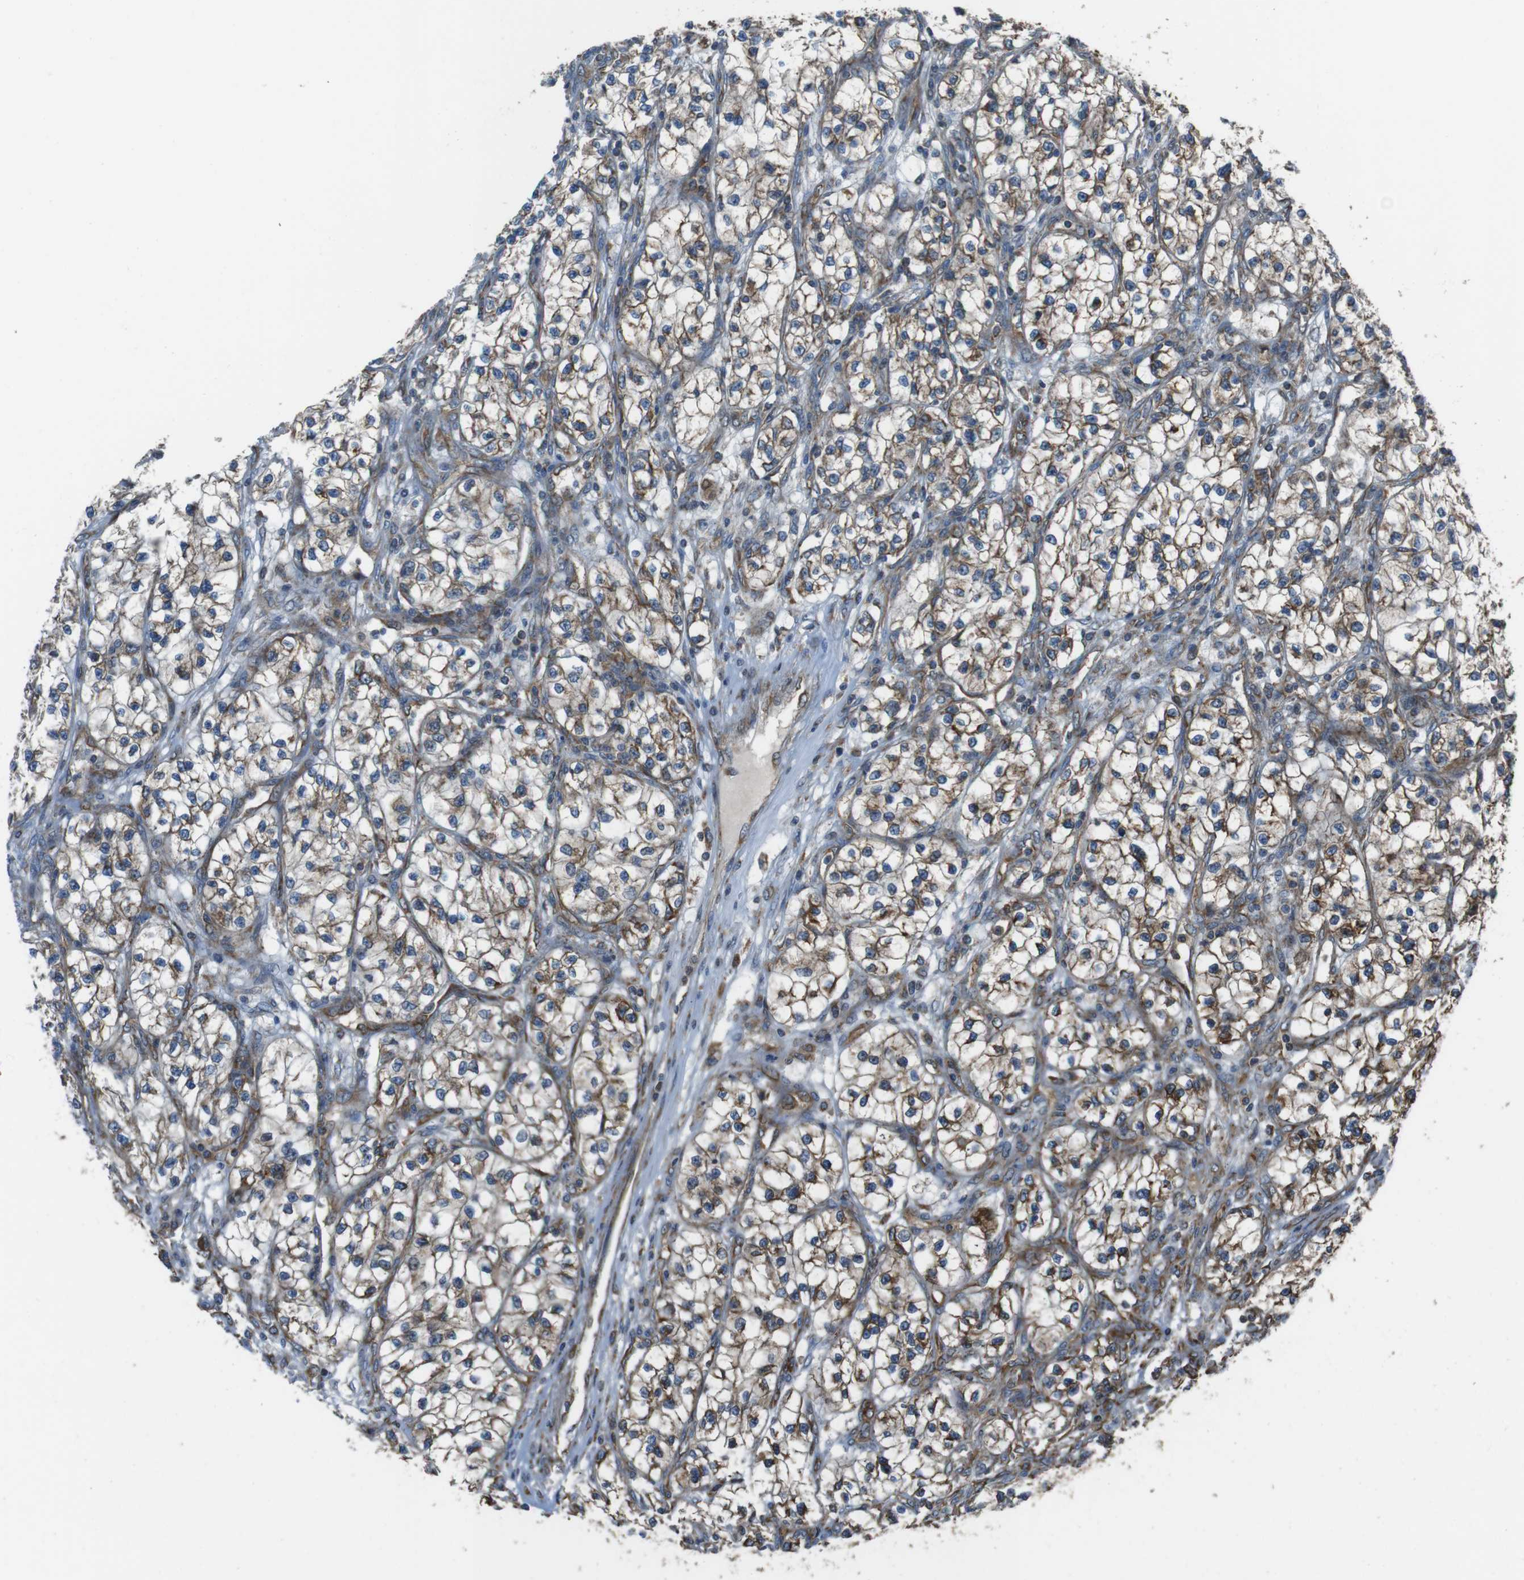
{"staining": {"intensity": "moderate", "quantity": ">75%", "location": "cytoplasmic/membranous"}, "tissue": "renal cancer", "cell_type": "Tumor cells", "image_type": "cancer", "snomed": [{"axis": "morphology", "description": "Adenocarcinoma, NOS"}, {"axis": "topography", "description": "Kidney"}], "caption": "High-power microscopy captured an immunohistochemistry (IHC) image of renal cancer, revealing moderate cytoplasmic/membranous staining in approximately >75% of tumor cells.", "gene": "GIMAP8", "patient": {"sex": "female", "age": 57}}